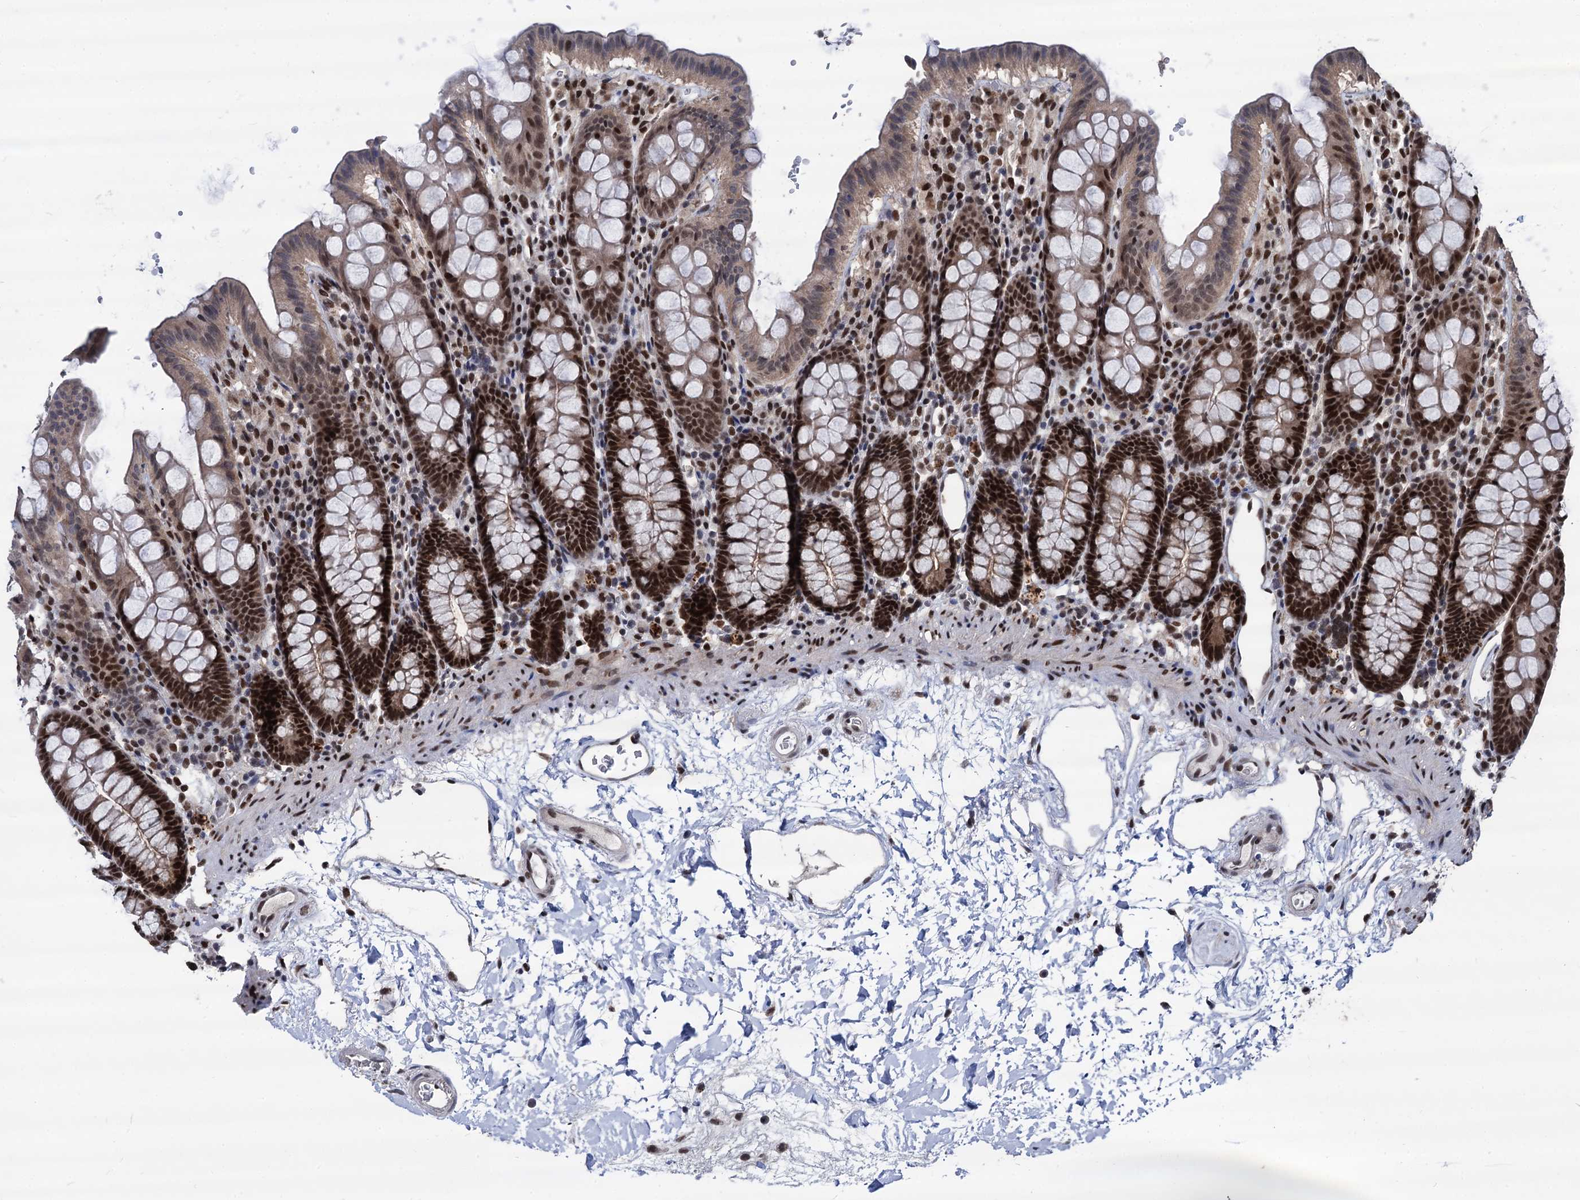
{"staining": {"intensity": "moderate", "quantity": ">75%", "location": "nuclear"}, "tissue": "colon", "cell_type": "Endothelial cells", "image_type": "normal", "snomed": [{"axis": "morphology", "description": "Normal tissue, NOS"}, {"axis": "topography", "description": "Colon"}], "caption": "Colon was stained to show a protein in brown. There is medium levels of moderate nuclear expression in approximately >75% of endothelial cells. (DAB IHC with brightfield microscopy, high magnification).", "gene": "GALNT11", "patient": {"sex": "male", "age": 75}}